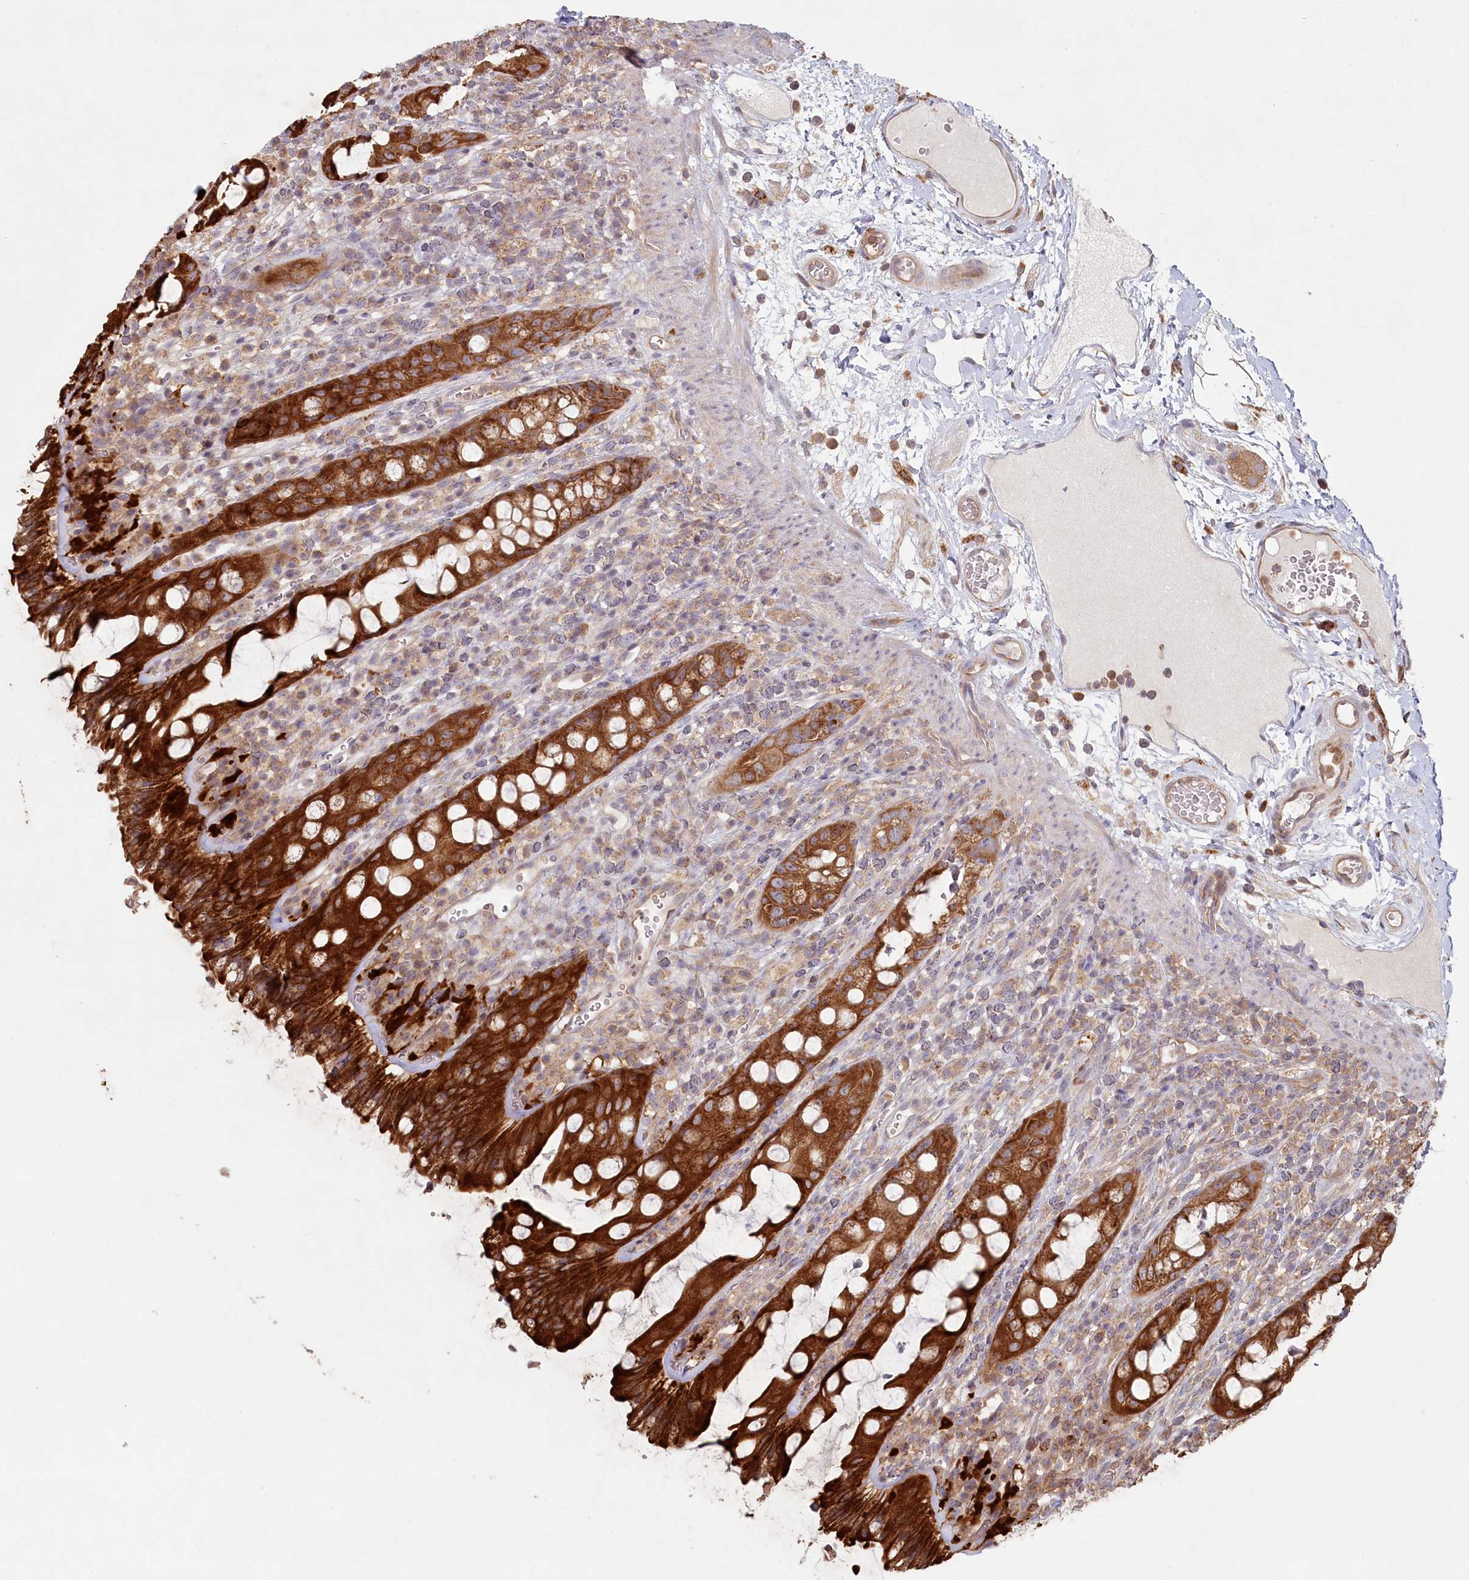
{"staining": {"intensity": "strong", "quantity": ">75%", "location": "cytoplasmic/membranous"}, "tissue": "rectum", "cell_type": "Glandular cells", "image_type": "normal", "snomed": [{"axis": "morphology", "description": "Normal tissue, NOS"}, {"axis": "topography", "description": "Rectum"}], "caption": "Glandular cells exhibit high levels of strong cytoplasmic/membranous positivity in approximately >75% of cells in benign rectum.", "gene": "HAL", "patient": {"sex": "female", "age": 57}}